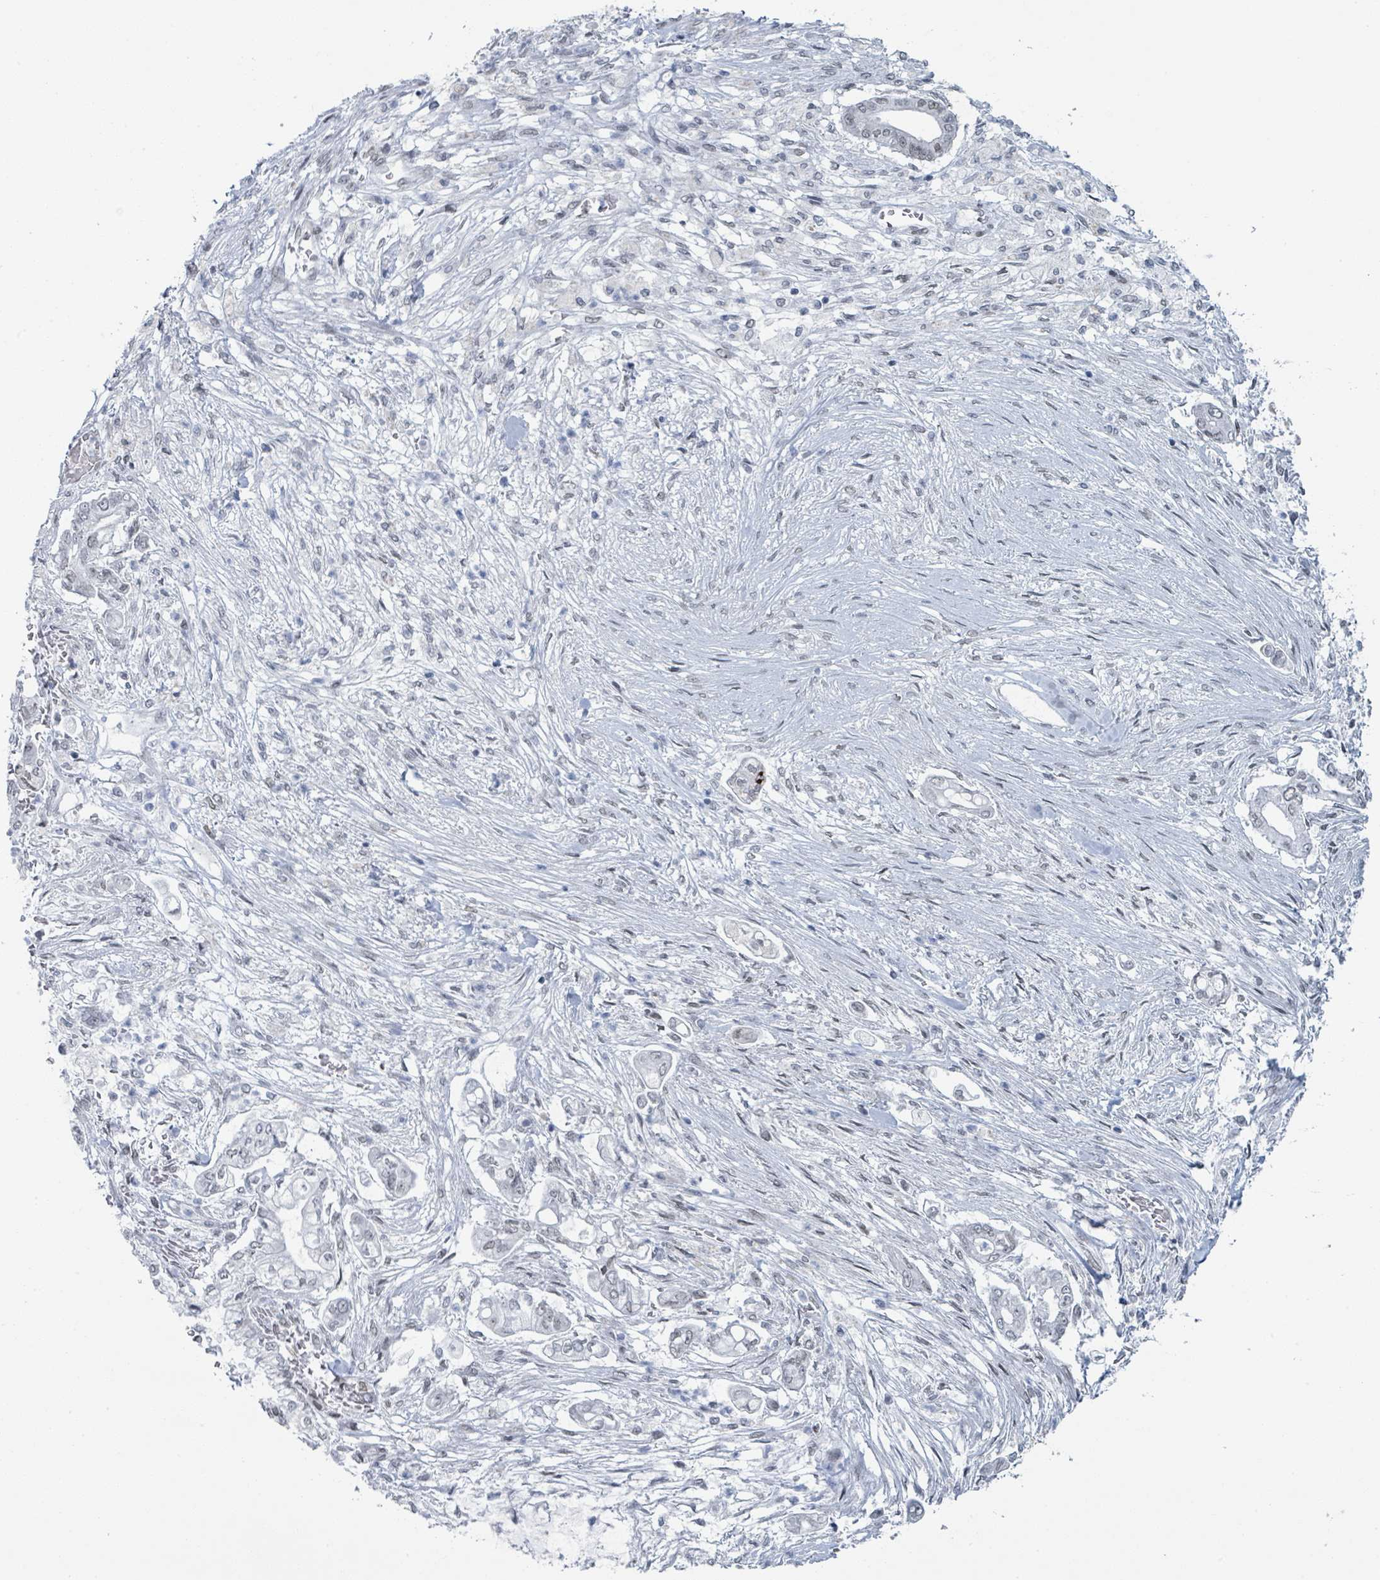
{"staining": {"intensity": "strong", "quantity": "<25%", "location": "cytoplasmic/membranous"}, "tissue": "pancreatic cancer", "cell_type": "Tumor cells", "image_type": "cancer", "snomed": [{"axis": "morphology", "description": "Adenocarcinoma, NOS"}, {"axis": "topography", "description": "Pancreas"}], "caption": "Human pancreatic adenocarcinoma stained for a protein (brown) shows strong cytoplasmic/membranous positive positivity in approximately <25% of tumor cells.", "gene": "EHMT2", "patient": {"sex": "female", "age": 69}}